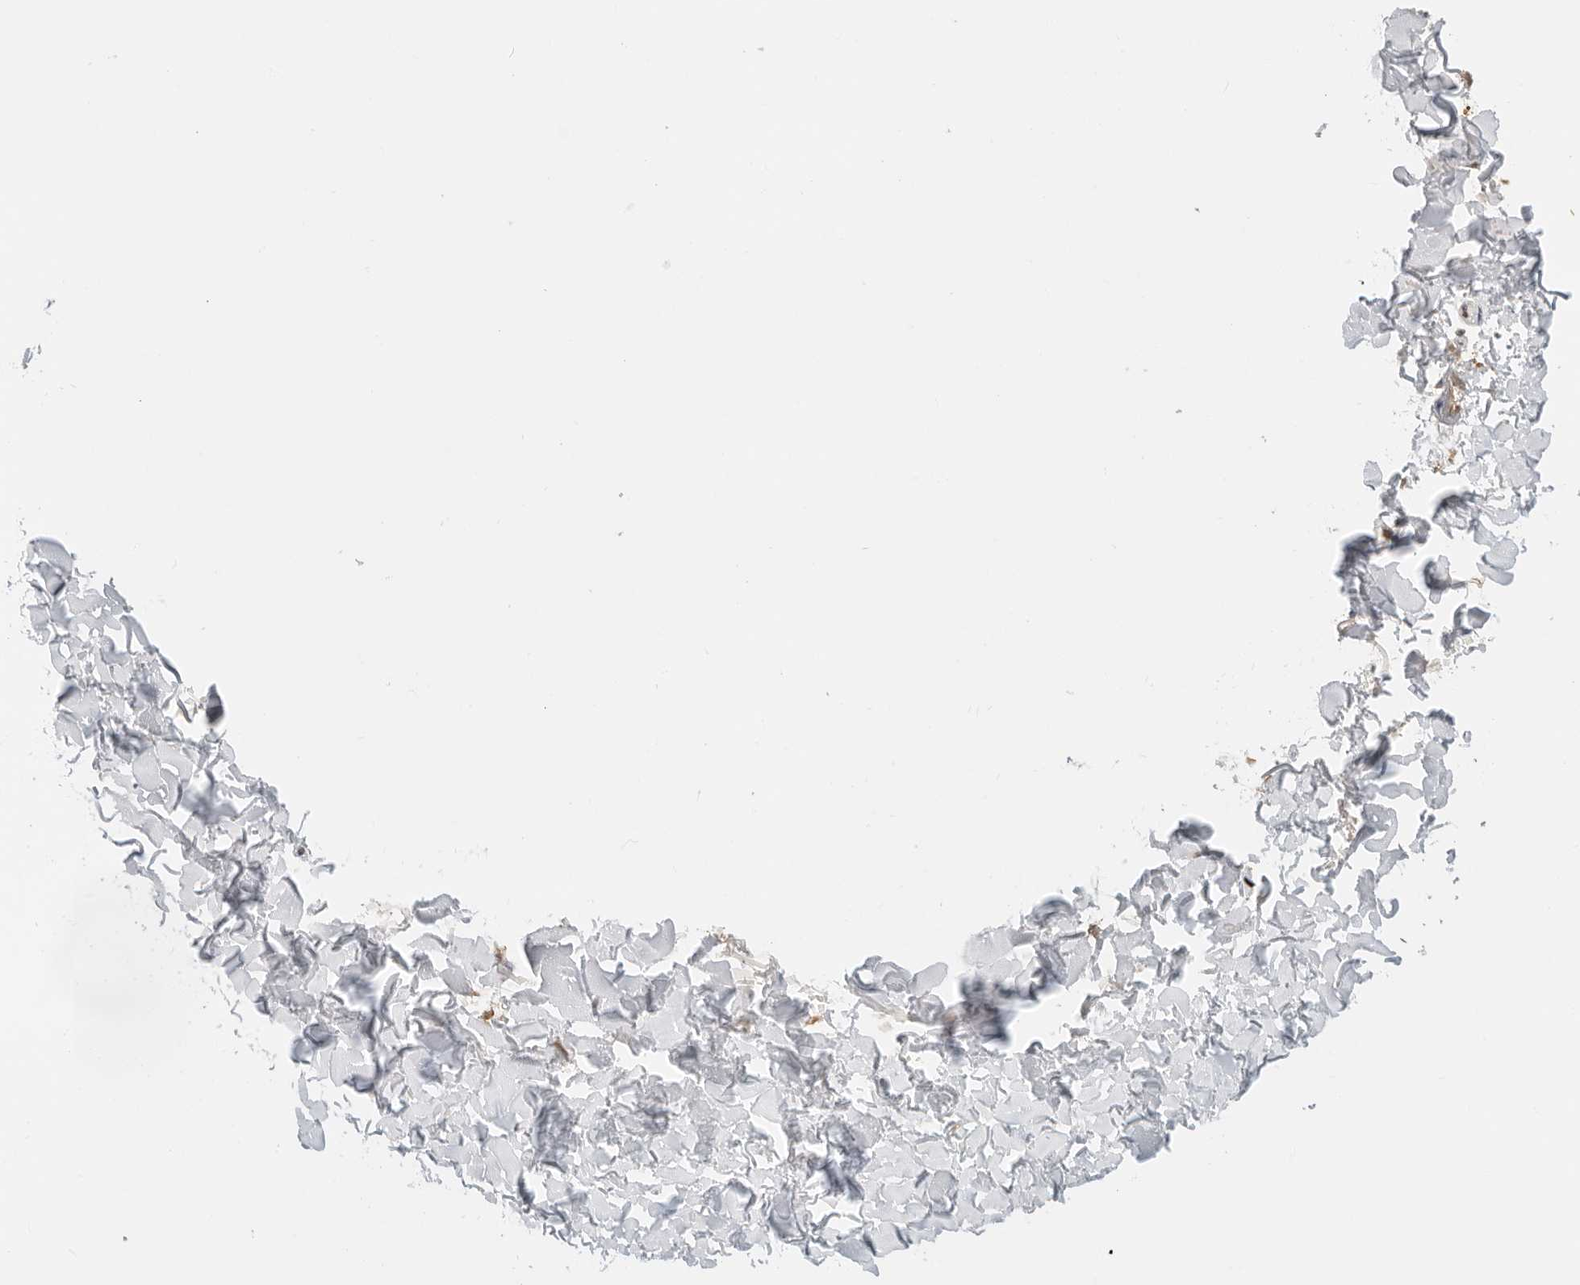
{"staining": {"intensity": "weak", "quantity": ">75%", "location": "cytoplasmic/membranous"}, "tissue": "skin", "cell_type": "Fibroblasts", "image_type": "normal", "snomed": [{"axis": "morphology", "description": "Normal tissue, NOS"}, {"axis": "morphology", "description": "Neoplasm, benign, NOS"}, {"axis": "topography", "description": "Skin"}, {"axis": "topography", "description": "Soft tissue"}], "caption": "Weak cytoplasmic/membranous expression is seen in approximately >75% of fibroblasts in unremarkable skin.", "gene": "RC3H1", "patient": {"sex": "male", "age": 26}}